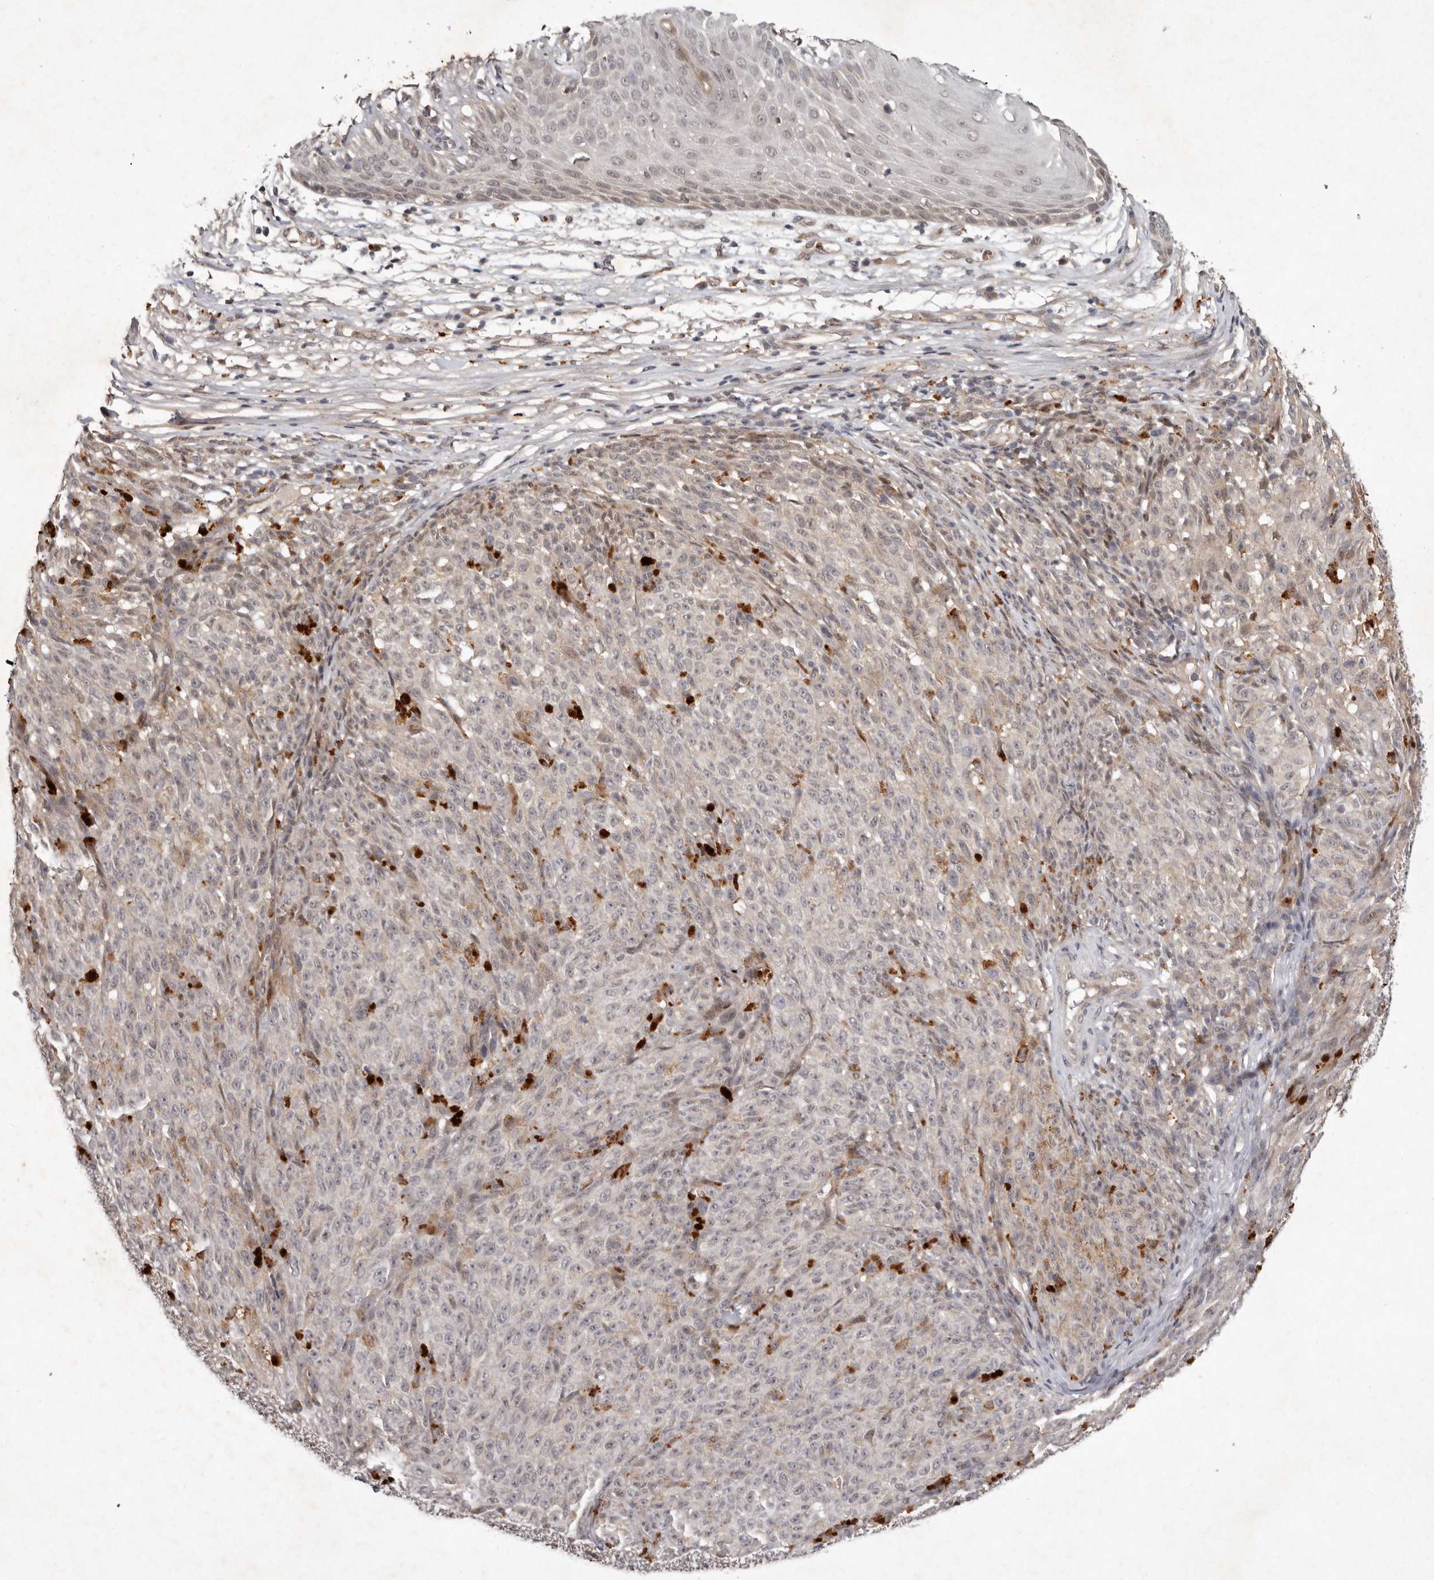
{"staining": {"intensity": "weak", "quantity": "25%-75%", "location": "cytoplasmic/membranous,nuclear"}, "tissue": "melanoma", "cell_type": "Tumor cells", "image_type": "cancer", "snomed": [{"axis": "morphology", "description": "Malignant melanoma, NOS"}, {"axis": "topography", "description": "Skin"}], "caption": "This photomicrograph demonstrates melanoma stained with immunohistochemistry (IHC) to label a protein in brown. The cytoplasmic/membranous and nuclear of tumor cells show weak positivity for the protein. Nuclei are counter-stained blue.", "gene": "ABL1", "patient": {"sex": "female", "age": 82}}